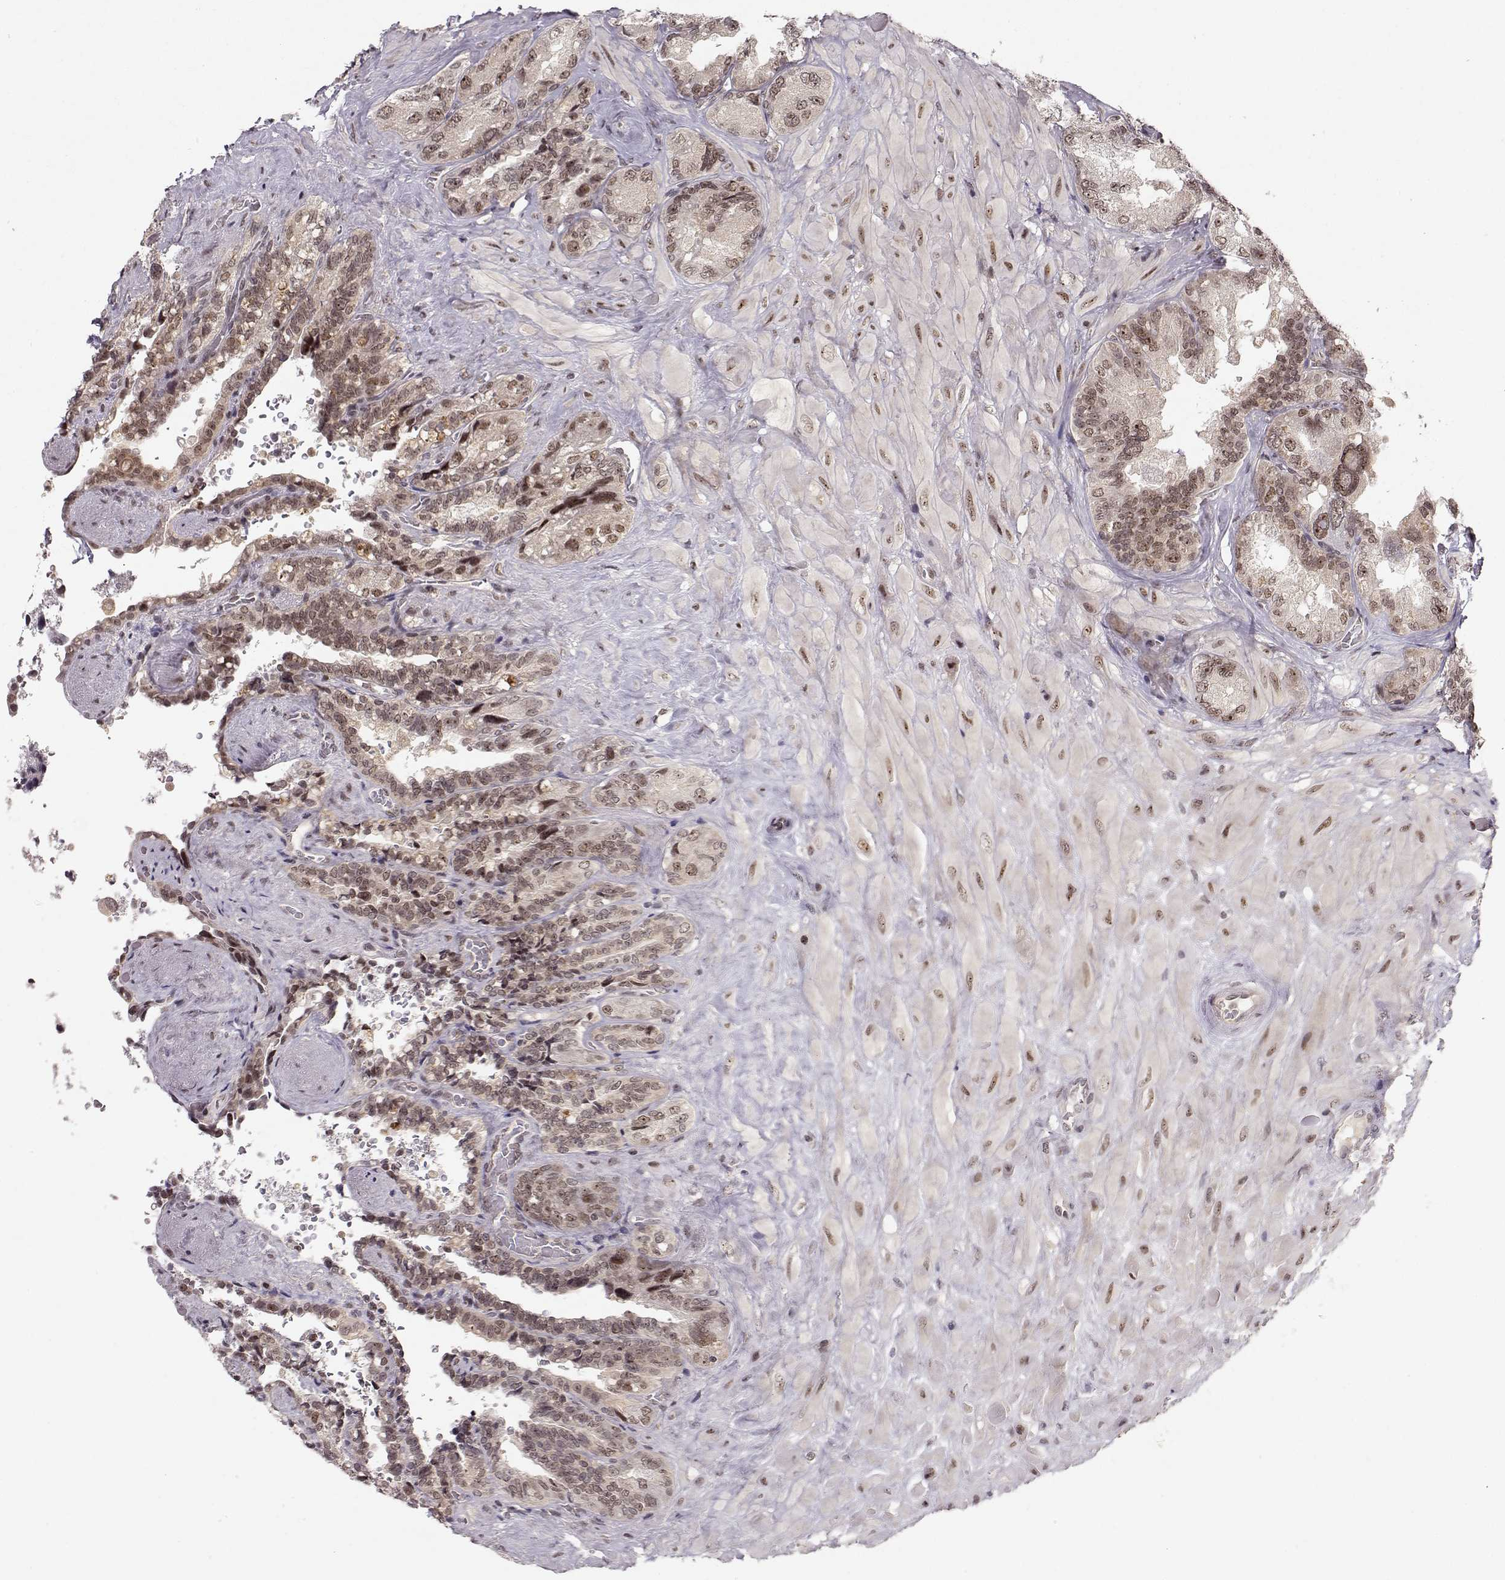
{"staining": {"intensity": "moderate", "quantity": "25%-75%", "location": "nuclear"}, "tissue": "seminal vesicle", "cell_type": "Glandular cells", "image_type": "normal", "snomed": [{"axis": "morphology", "description": "Normal tissue, NOS"}, {"axis": "topography", "description": "Seminal veicle"}], "caption": "High-magnification brightfield microscopy of normal seminal vesicle stained with DAB (brown) and counterstained with hematoxylin (blue). glandular cells exhibit moderate nuclear positivity is seen in about25%-75% of cells. (Stains: DAB in brown, nuclei in blue, Microscopy: brightfield microscopy at high magnification).", "gene": "CSNK2A1", "patient": {"sex": "male", "age": 69}}